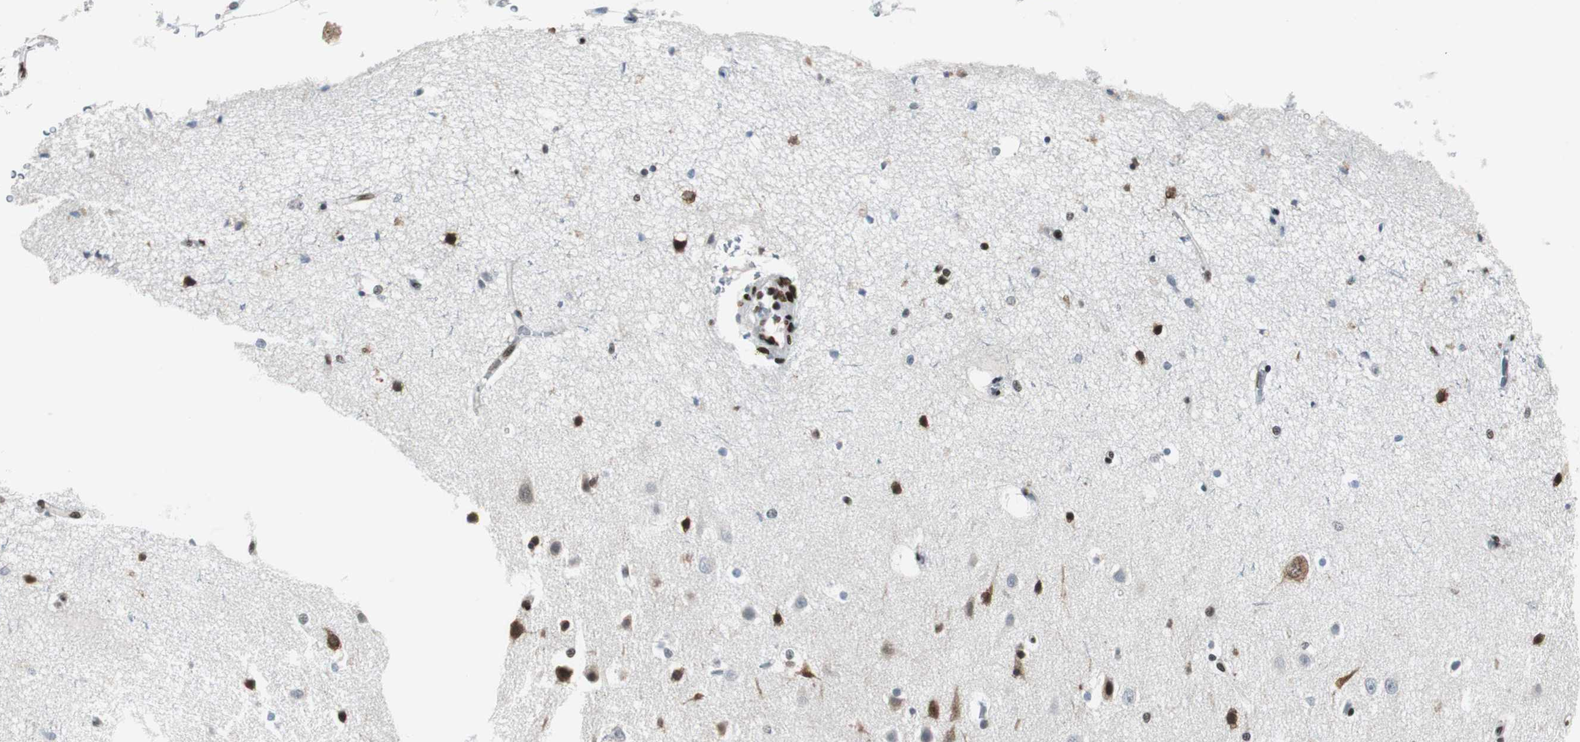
{"staining": {"intensity": "strong", "quantity": "25%-75%", "location": "cytoplasmic/membranous,nuclear"}, "tissue": "caudate", "cell_type": "Glial cells", "image_type": "normal", "snomed": [{"axis": "morphology", "description": "Normal tissue, NOS"}, {"axis": "topography", "description": "Lateral ventricle wall"}], "caption": "Approximately 25%-75% of glial cells in normal human caudate exhibit strong cytoplasmic/membranous,nuclear protein positivity as visualized by brown immunohistochemical staining.", "gene": "MEF2D", "patient": {"sex": "female", "age": 54}}